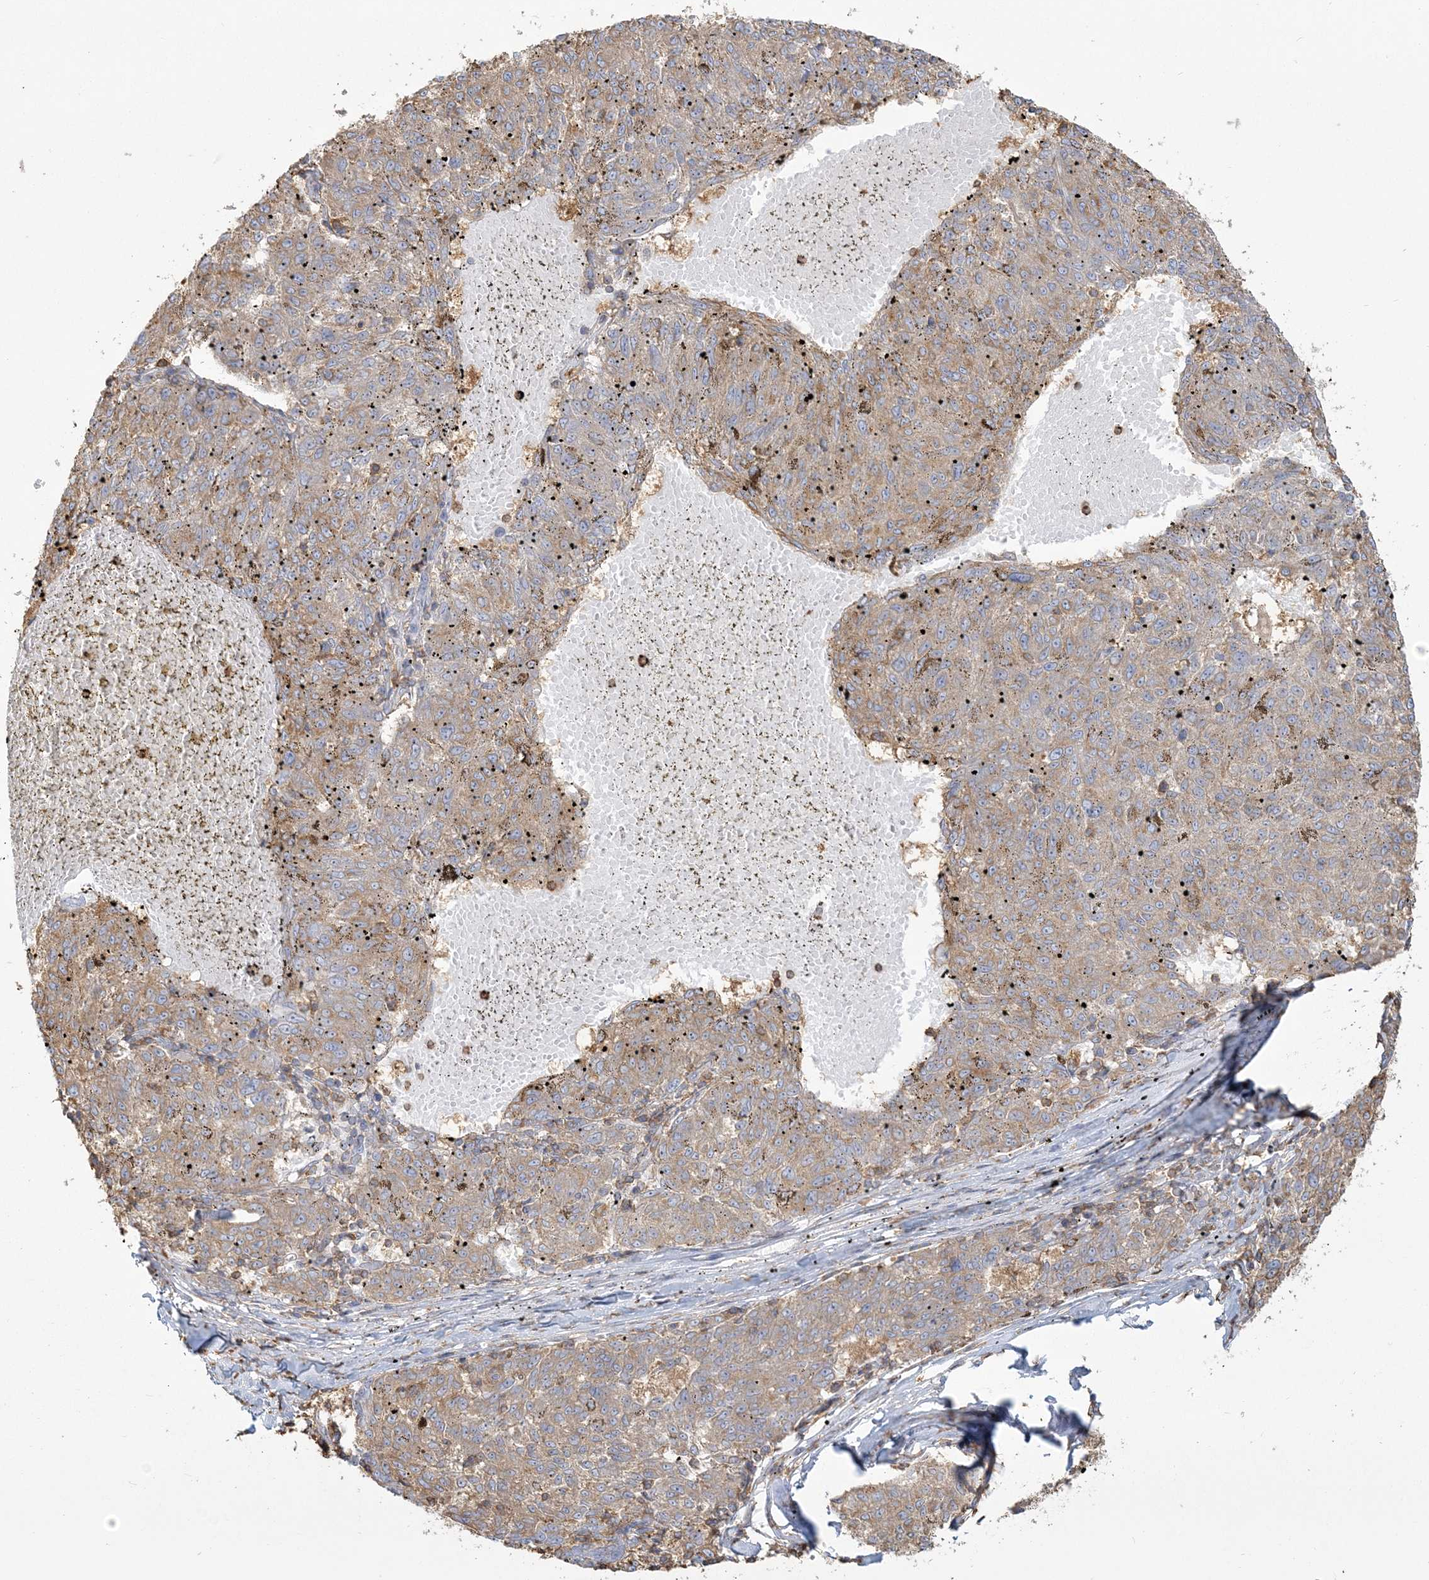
{"staining": {"intensity": "weak", "quantity": ">75%", "location": "cytoplasmic/membranous"}, "tissue": "melanoma", "cell_type": "Tumor cells", "image_type": "cancer", "snomed": [{"axis": "morphology", "description": "Malignant melanoma, NOS"}, {"axis": "topography", "description": "Skin"}], "caption": "Protein expression analysis of malignant melanoma reveals weak cytoplasmic/membranous staining in approximately >75% of tumor cells. (DAB = brown stain, brightfield microscopy at high magnification).", "gene": "ANKS1A", "patient": {"sex": "female", "age": 72}}